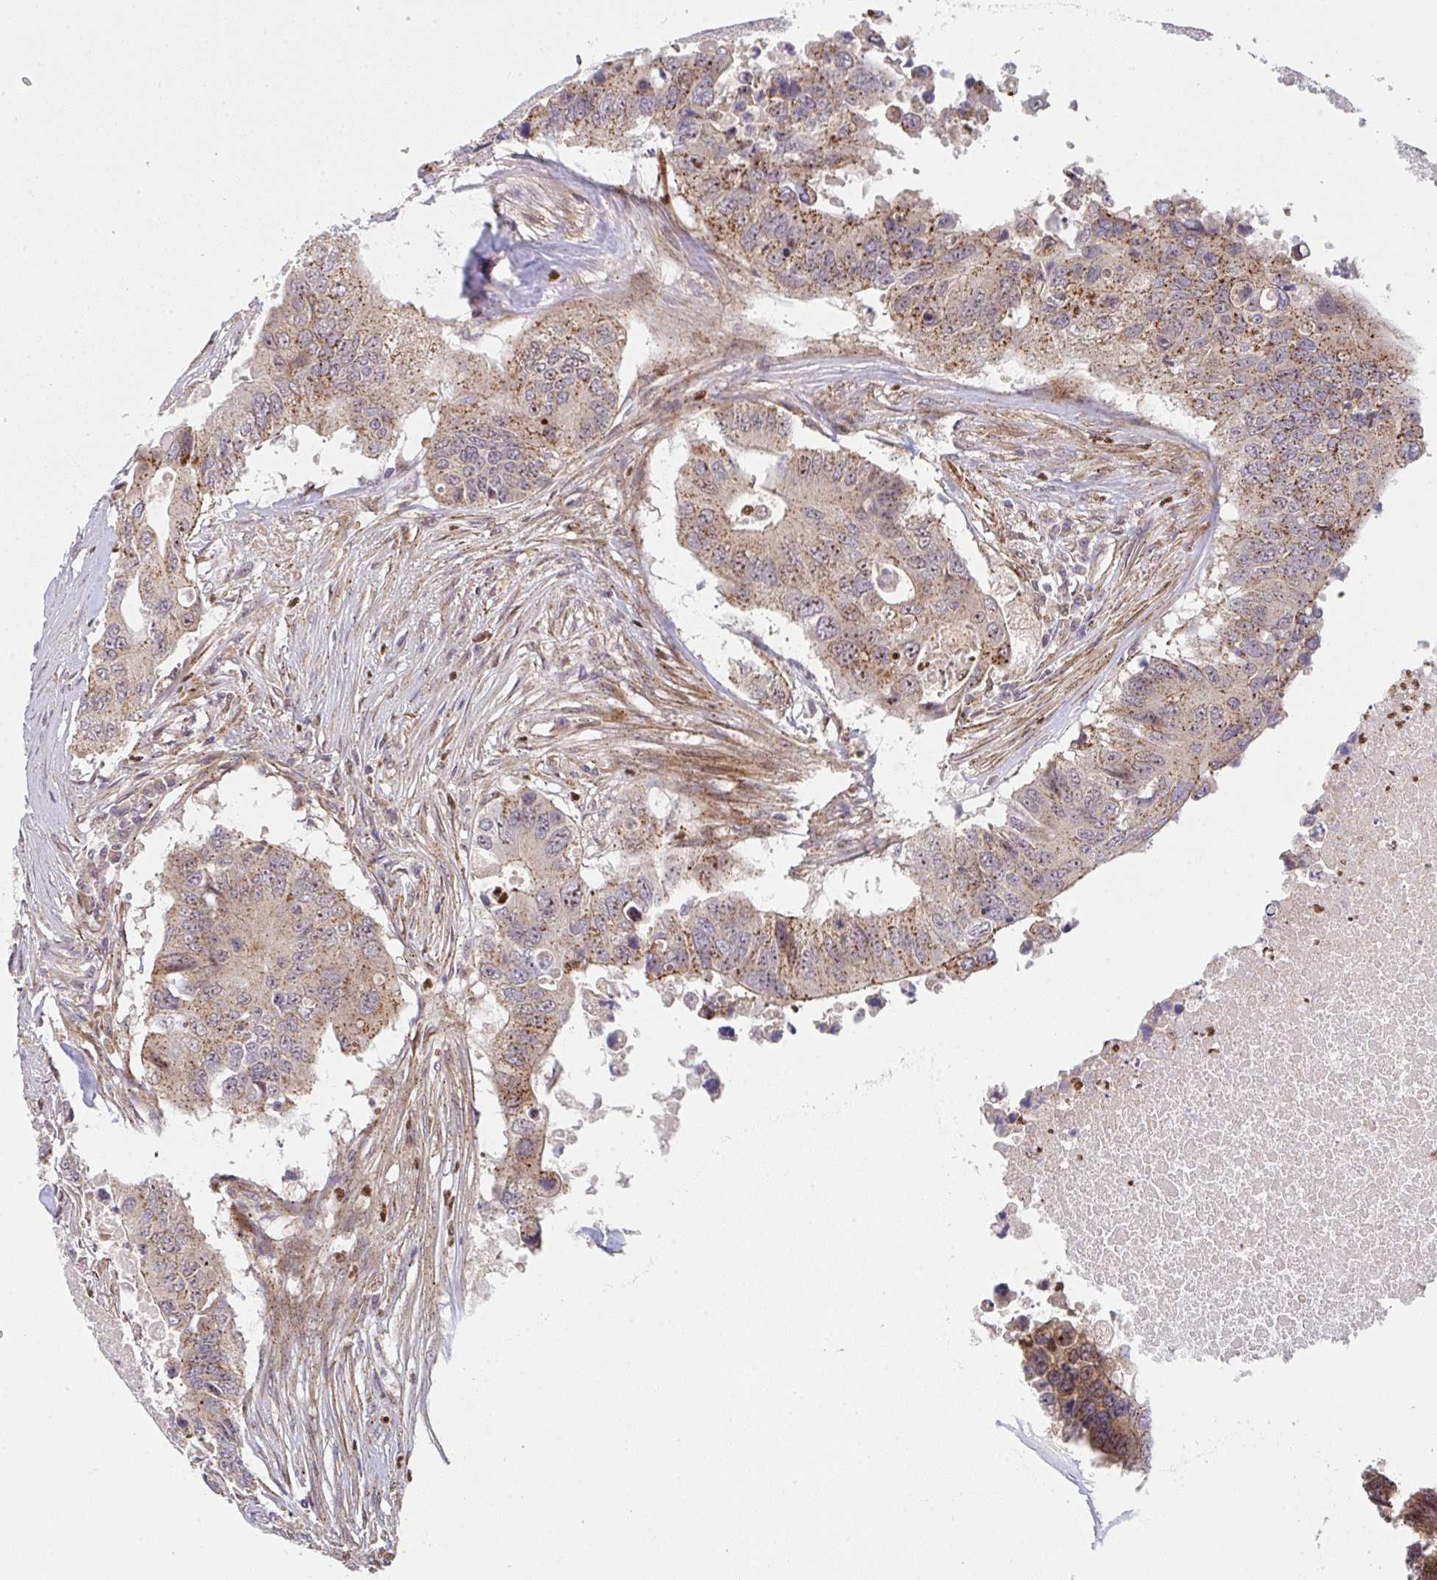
{"staining": {"intensity": "moderate", "quantity": "25%-75%", "location": "cytoplasmic/membranous"}, "tissue": "colorectal cancer", "cell_type": "Tumor cells", "image_type": "cancer", "snomed": [{"axis": "morphology", "description": "Adenocarcinoma, NOS"}, {"axis": "topography", "description": "Colon"}], "caption": "Immunohistochemistry (DAB) staining of human colorectal adenocarcinoma demonstrates moderate cytoplasmic/membranous protein staining in approximately 25%-75% of tumor cells. (Brightfield microscopy of DAB IHC at high magnification).", "gene": "SIMC1", "patient": {"sex": "male", "age": 71}}